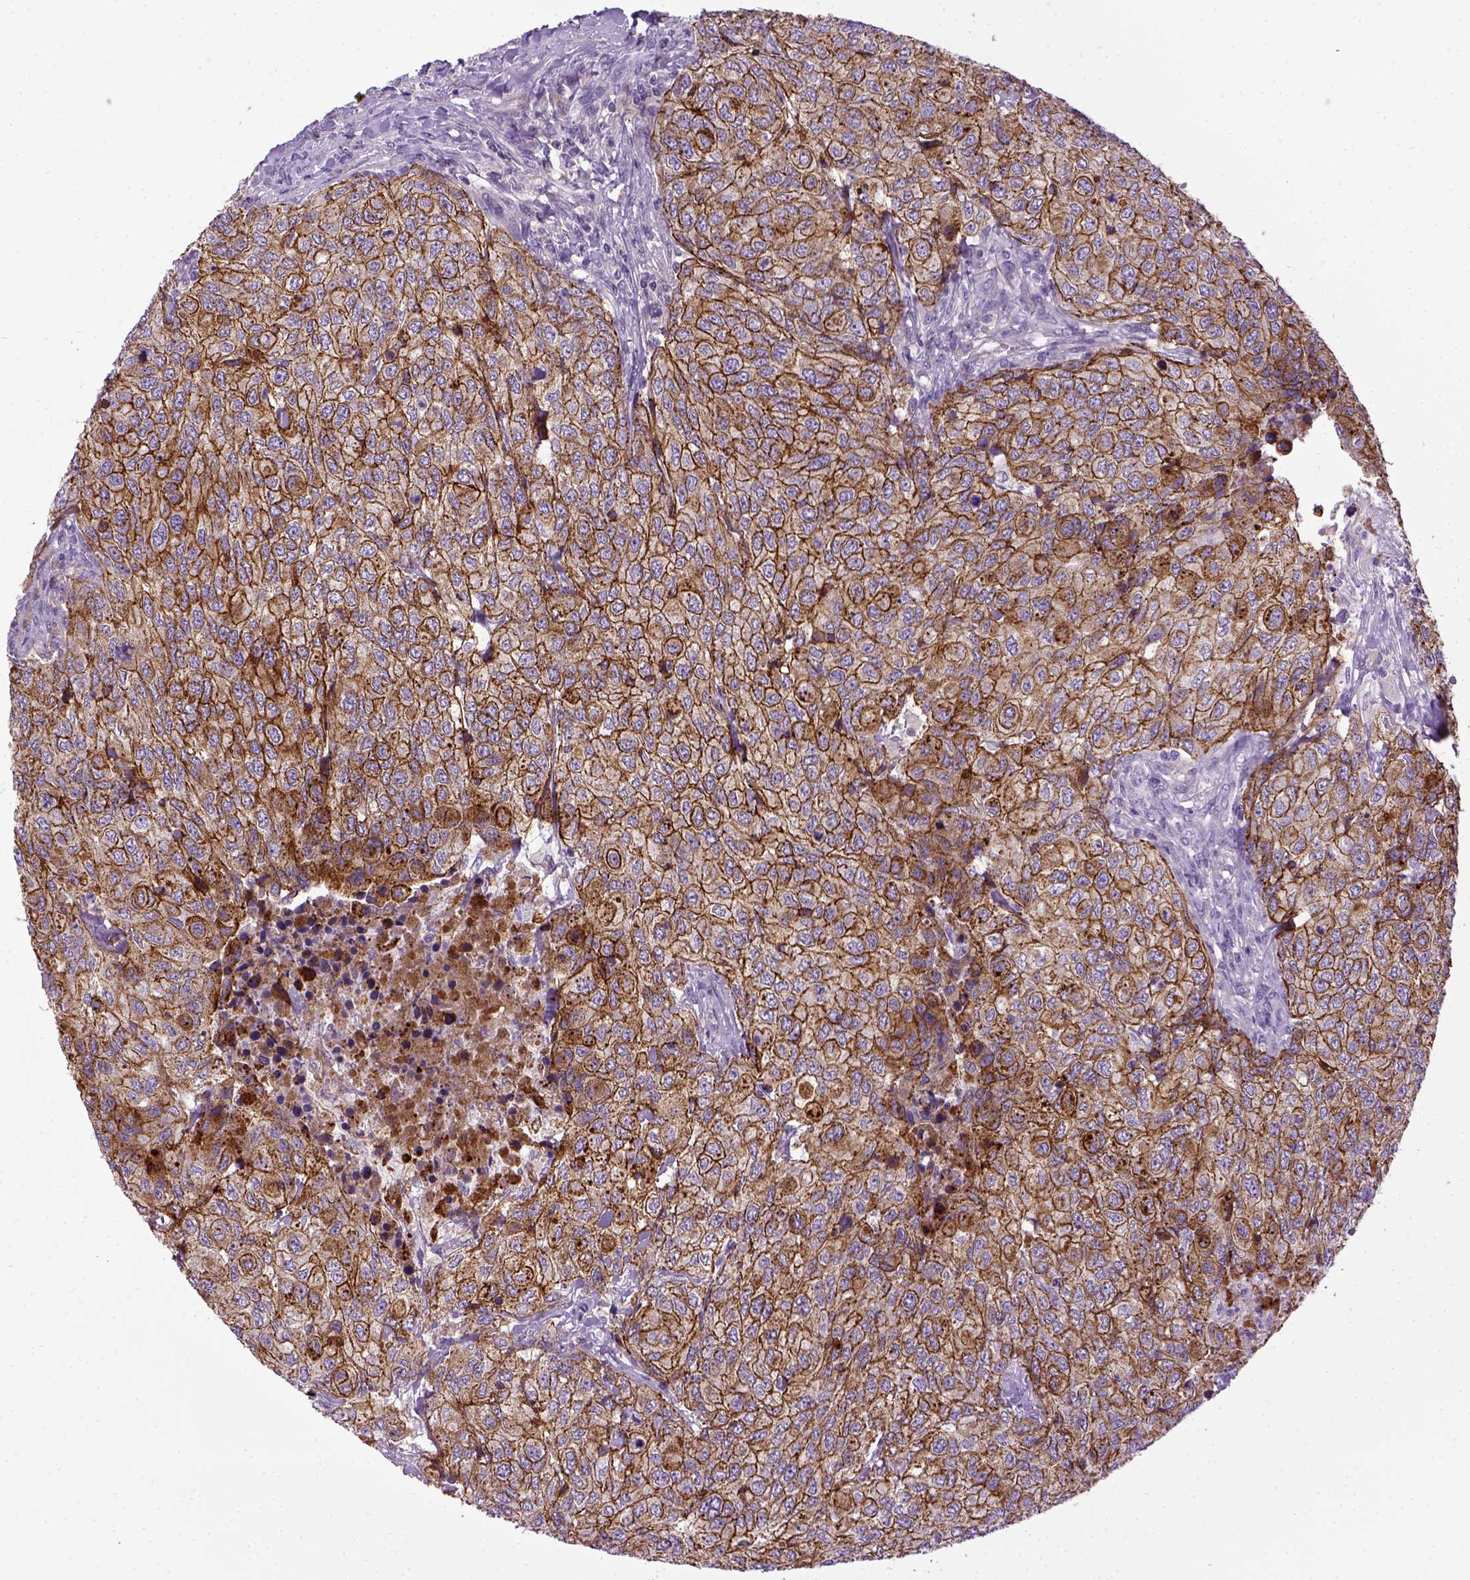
{"staining": {"intensity": "strong", "quantity": ">75%", "location": "cytoplasmic/membranous"}, "tissue": "urothelial cancer", "cell_type": "Tumor cells", "image_type": "cancer", "snomed": [{"axis": "morphology", "description": "Urothelial carcinoma, High grade"}, {"axis": "topography", "description": "Urinary bladder"}], "caption": "Urothelial cancer stained with IHC displays strong cytoplasmic/membranous expression in approximately >75% of tumor cells. The protein is shown in brown color, while the nuclei are stained blue.", "gene": "CDH1", "patient": {"sex": "female", "age": 78}}